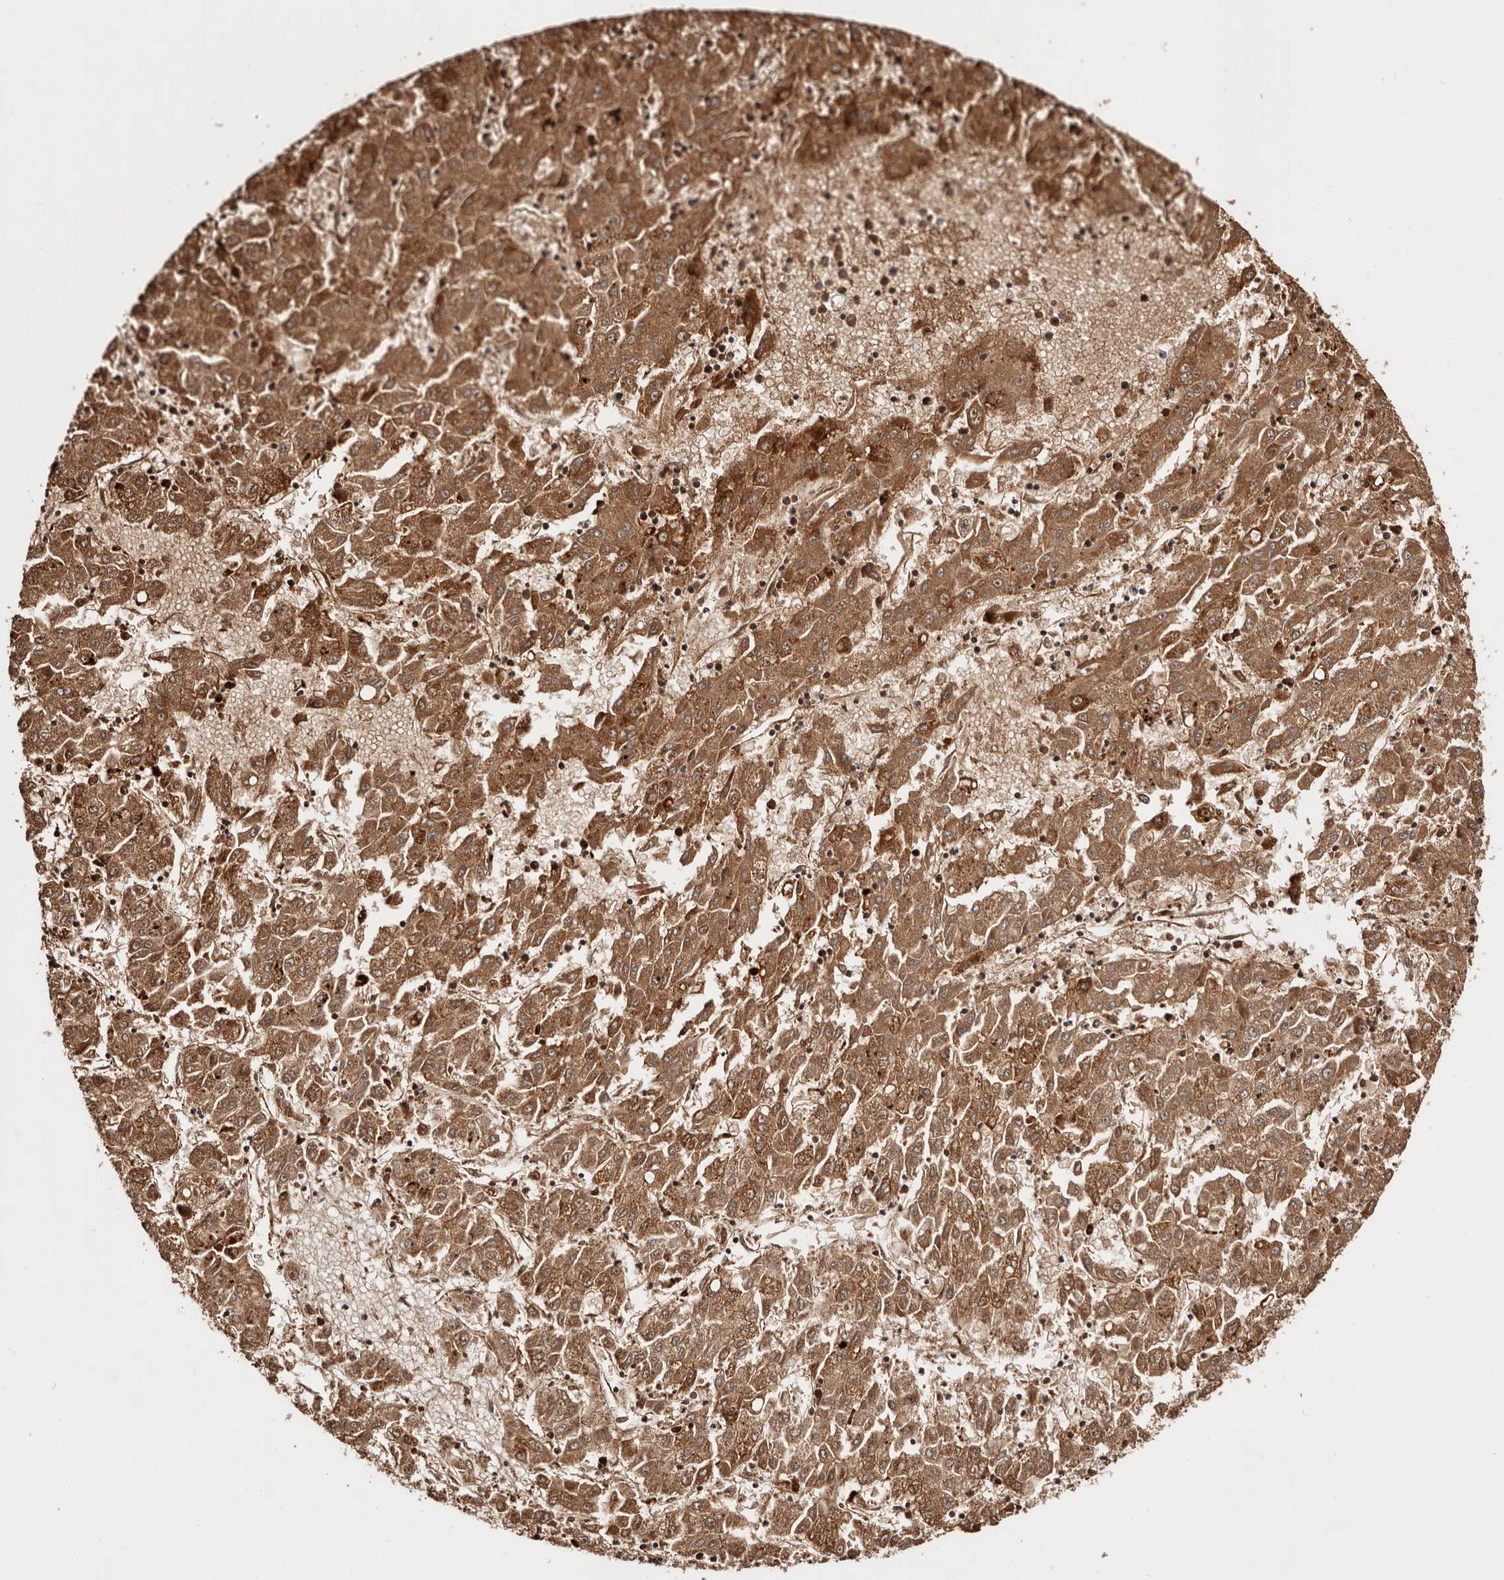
{"staining": {"intensity": "moderate", "quantity": ">75%", "location": "cytoplasmic/membranous"}, "tissue": "liver cancer", "cell_type": "Tumor cells", "image_type": "cancer", "snomed": [{"axis": "morphology", "description": "Carcinoma, Hepatocellular, NOS"}, {"axis": "topography", "description": "Liver"}], "caption": "Liver hepatocellular carcinoma stained with immunohistochemistry (IHC) reveals moderate cytoplasmic/membranous staining in about >75% of tumor cells.", "gene": "PTPN22", "patient": {"sex": "male", "age": 72}}